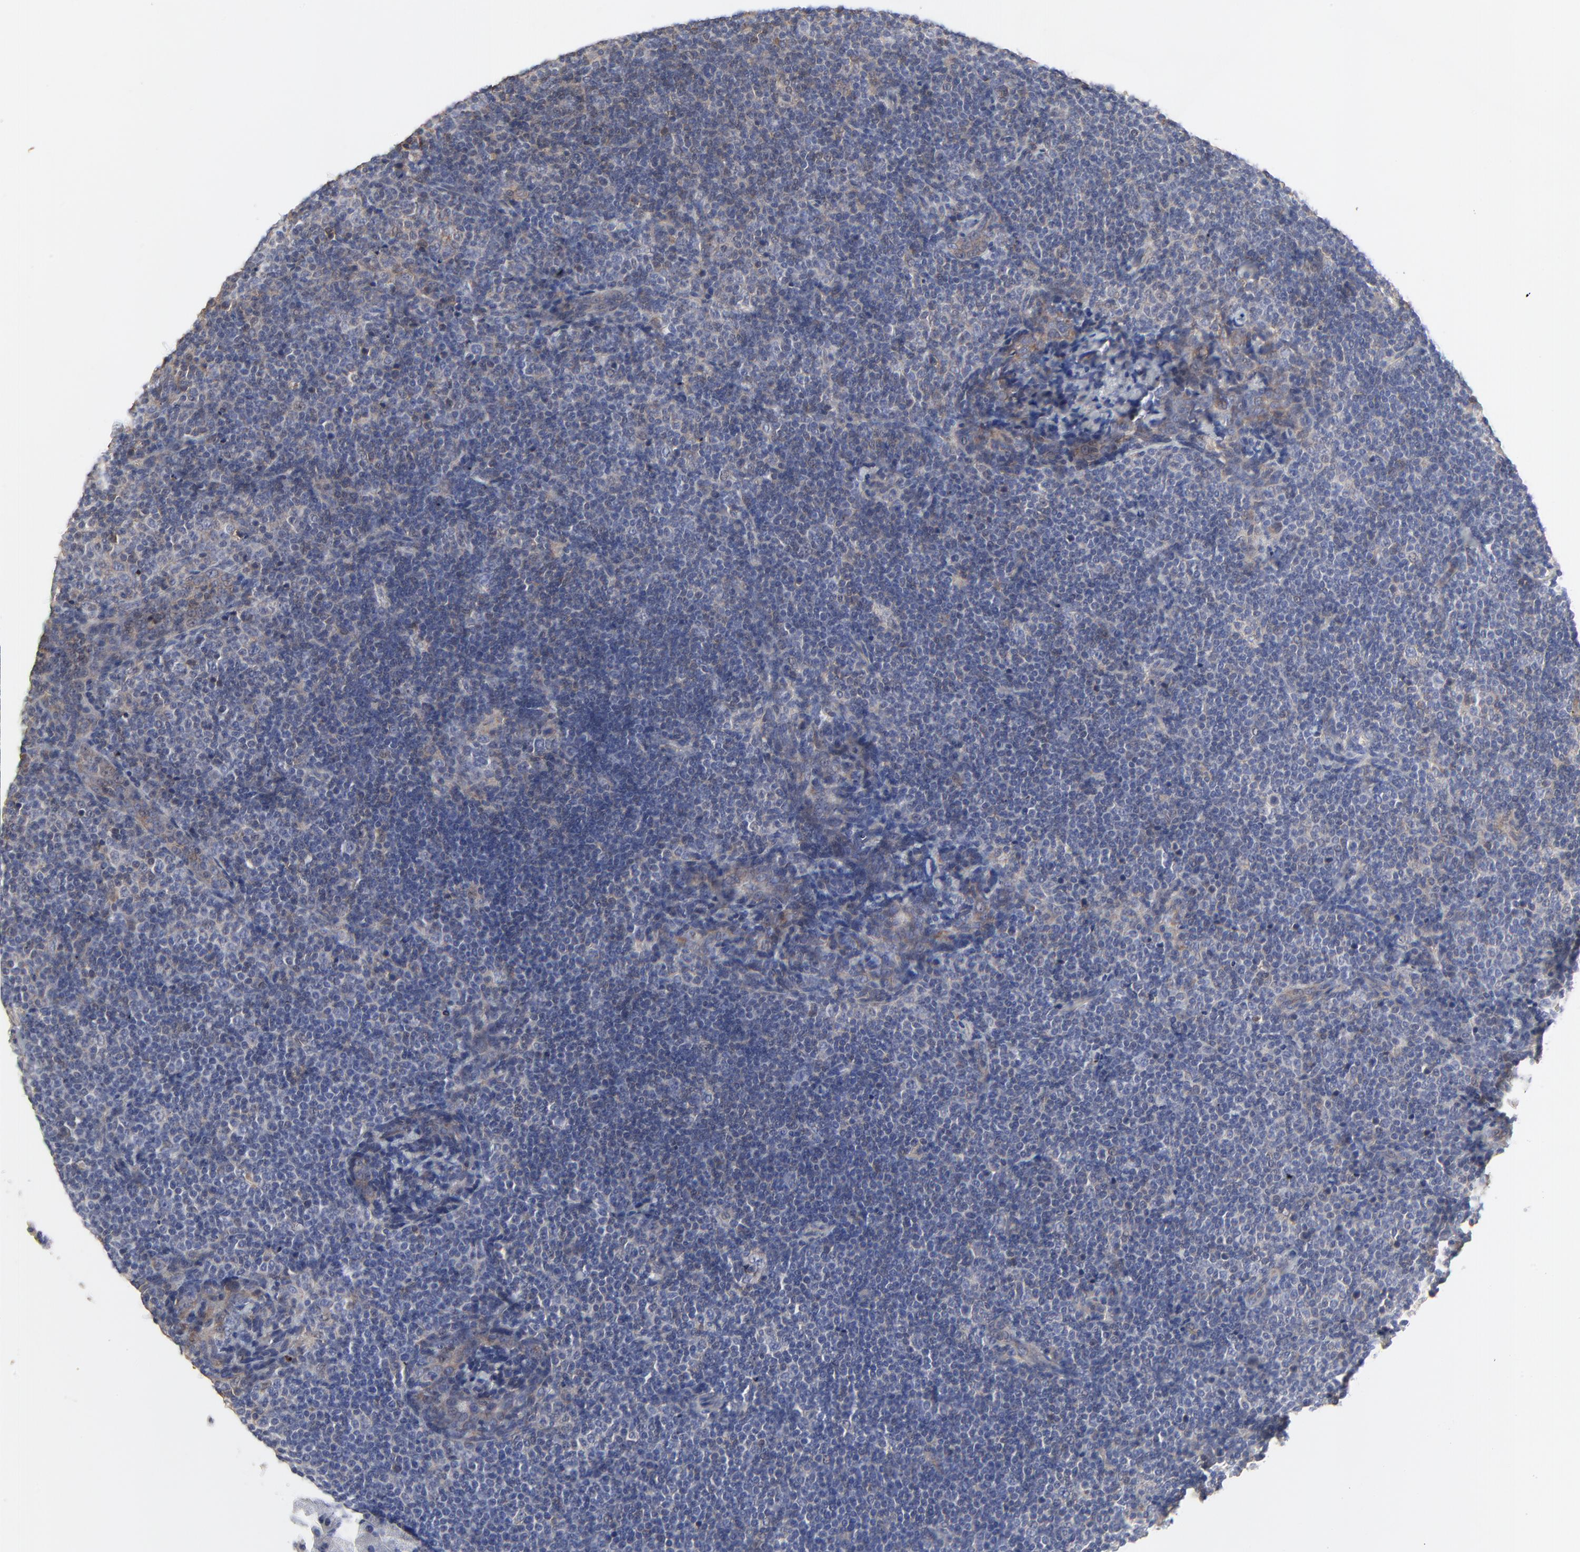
{"staining": {"intensity": "negative", "quantity": "none", "location": "none"}, "tissue": "lymph node", "cell_type": "Germinal center cells", "image_type": "normal", "snomed": [{"axis": "morphology", "description": "Normal tissue, NOS"}, {"axis": "morphology", "description": "Uncertain malignant potential"}, {"axis": "topography", "description": "Lymph node"}, {"axis": "topography", "description": "Salivary gland, NOS"}], "caption": "Immunohistochemistry photomicrograph of benign lymph node: lymph node stained with DAB (3,3'-diaminobenzidine) reveals no significant protein positivity in germinal center cells.", "gene": "NXF3", "patient": {"sex": "female", "age": 51}}